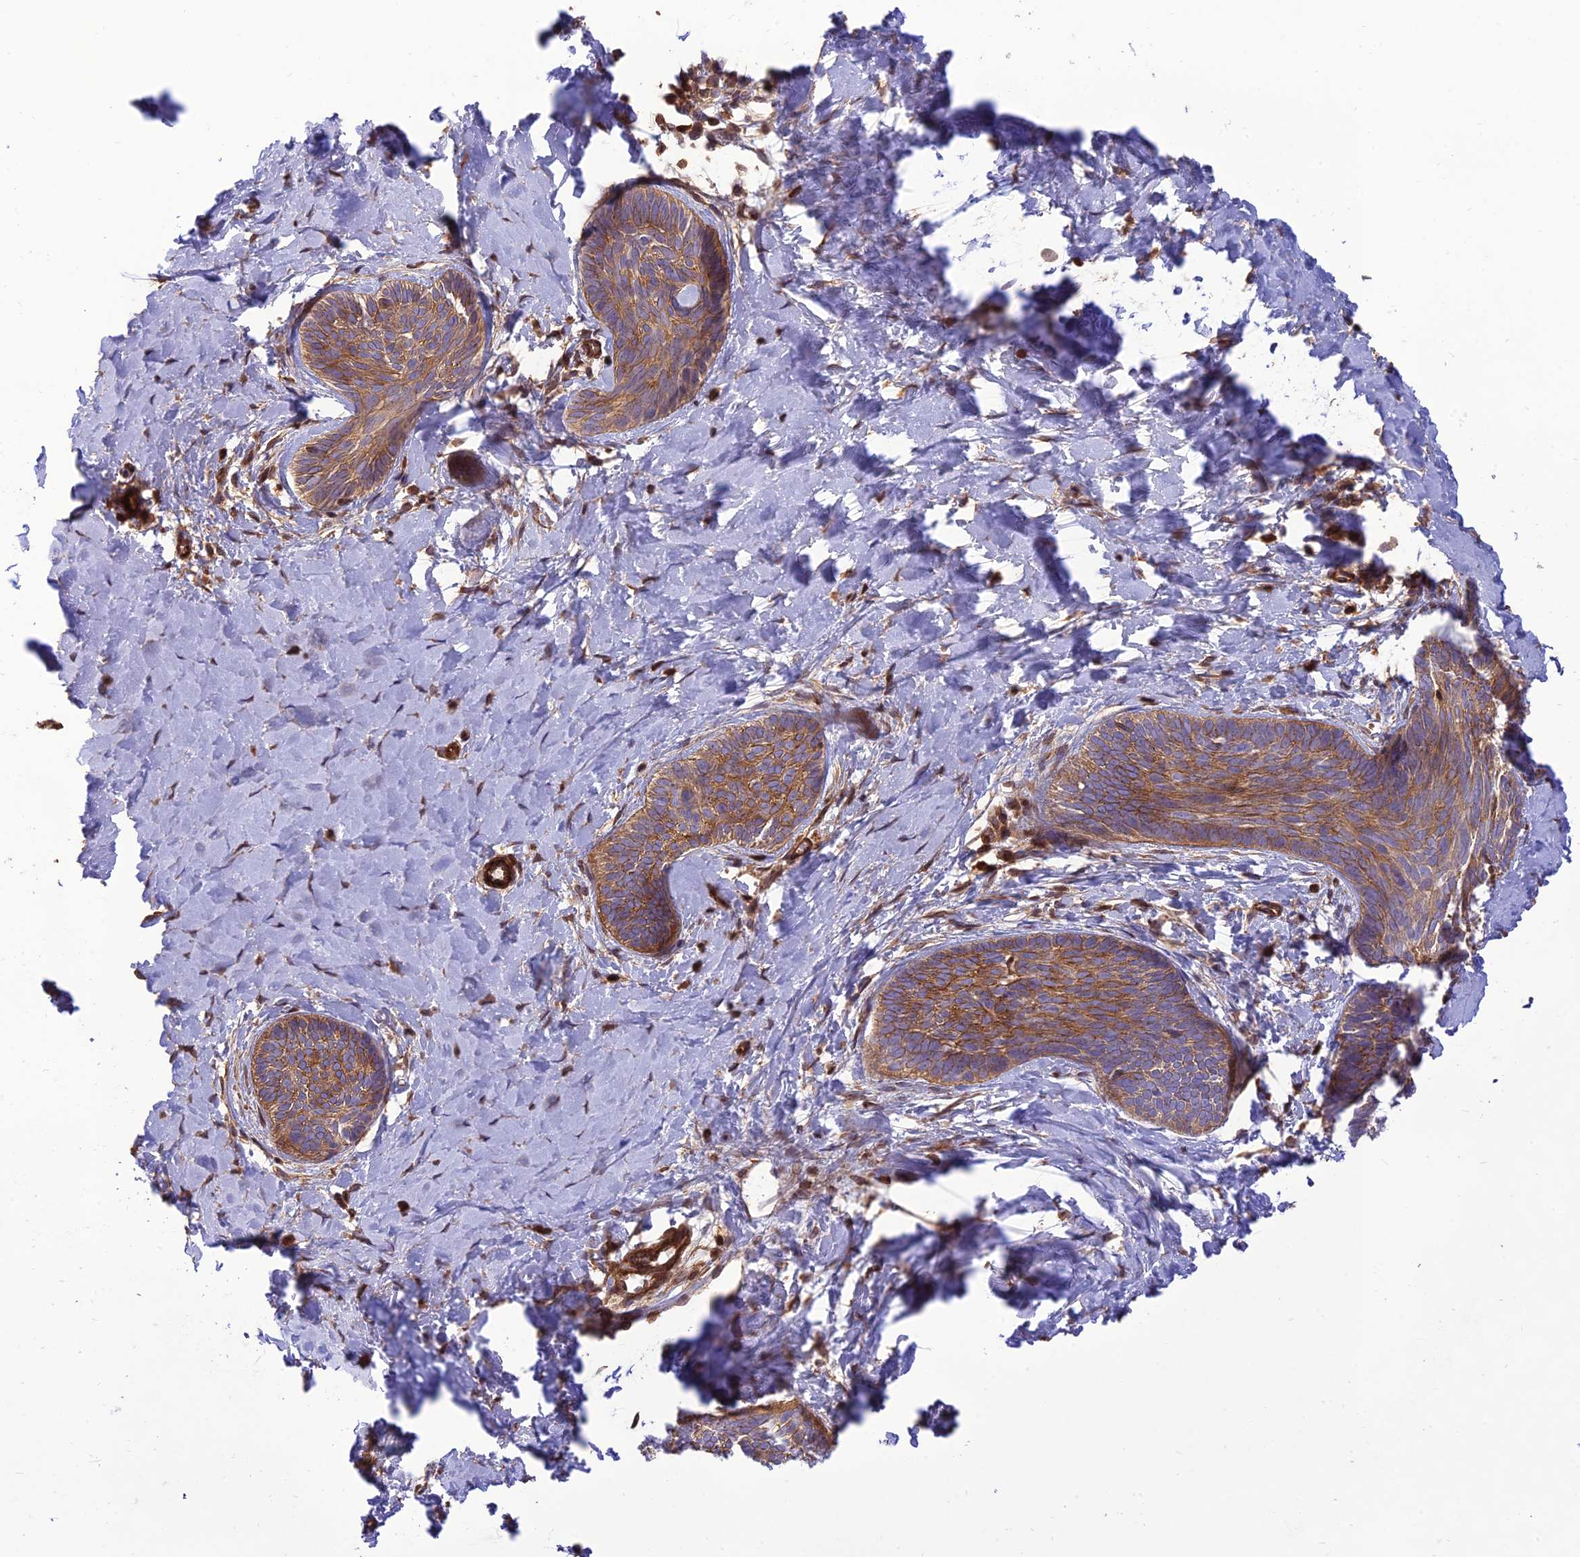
{"staining": {"intensity": "moderate", "quantity": ">75%", "location": "cytoplasmic/membranous"}, "tissue": "skin cancer", "cell_type": "Tumor cells", "image_type": "cancer", "snomed": [{"axis": "morphology", "description": "Basal cell carcinoma"}, {"axis": "topography", "description": "Skin"}], "caption": "Skin cancer (basal cell carcinoma) was stained to show a protein in brown. There is medium levels of moderate cytoplasmic/membranous expression in approximately >75% of tumor cells.", "gene": "HPSE2", "patient": {"sex": "female", "age": 81}}